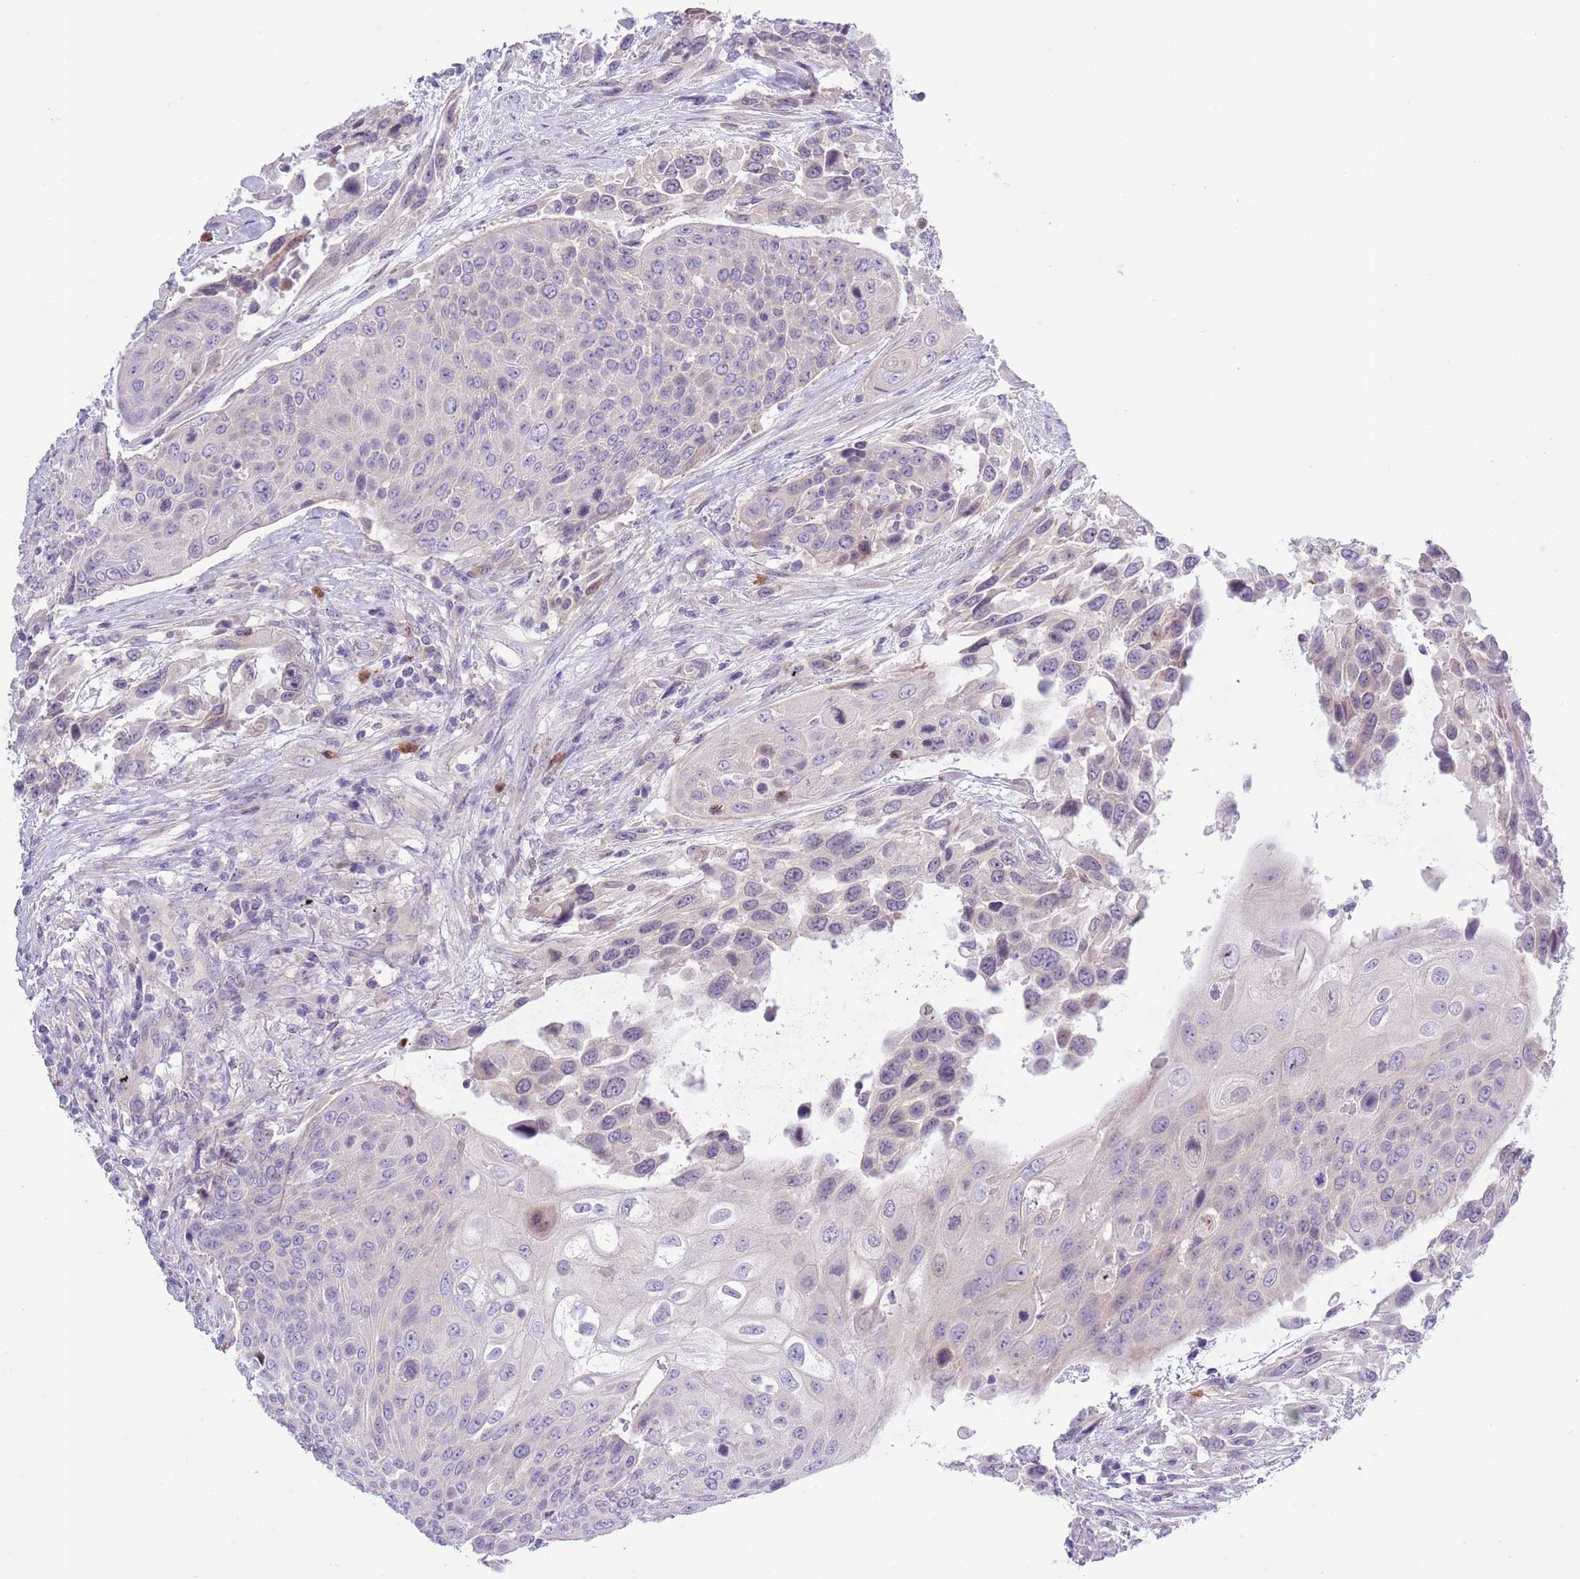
{"staining": {"intensity": "negative", "quantity": "none", "location": "none"}, "tissue": "urothelial cancer", "cell_type": "Tumor cells", "image_type": "cancer", "snomed": [{"axis": "morphology", "description": "Urothelial carcinoma, High grade"}, {"axis": "topography", "description": "Urinary bladder"}], "caption": "Tumor cells show no significant expression in urothelial cancer.", "gene": "ZFP2", "patient": {"sex": "female", "age": 70}}